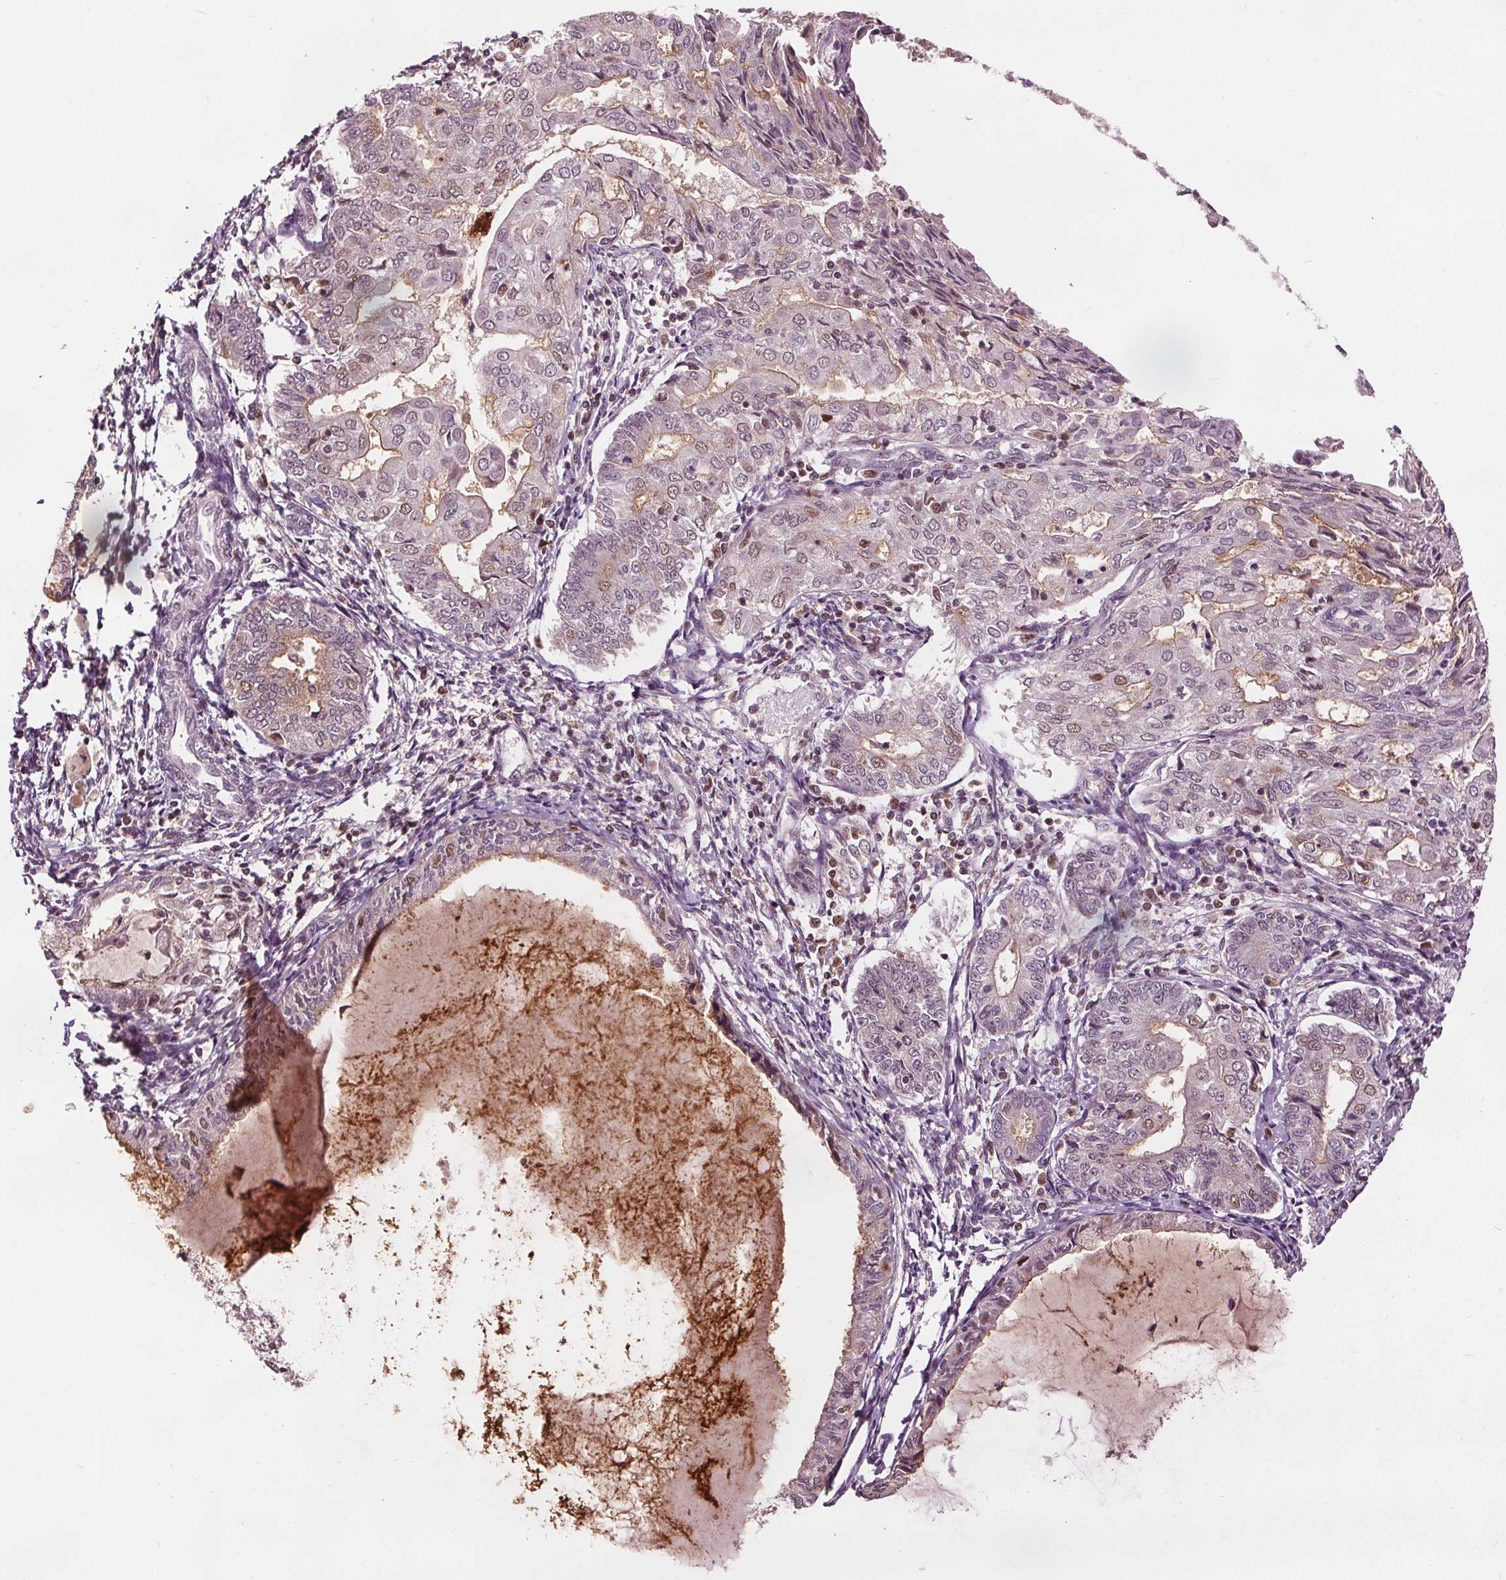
{"staining": {"intensity": "weak", "quantity": "<25%", "location": "cytoplasmic/membranous"}, "tissue": "endometrial cancer", "cell_type": "Tumor cells", "image_type": "cancer", "snomed": [{"axis": "morphology", "description": "Adenocarcinoma, NOS"}, {"axis": "topography", "description": "Endometrium"}], "caption": "A photomicrograph of human endometrial adenocarcinoma is negative for staining in tumor cells. The staining is performed using DAB (3,3'-diaminobenzidine) brown chromogen with nuclei counter-stained in using hematoxylin.", "gene": "DDX11", "patient": {"sex": "female", "age": 68}}